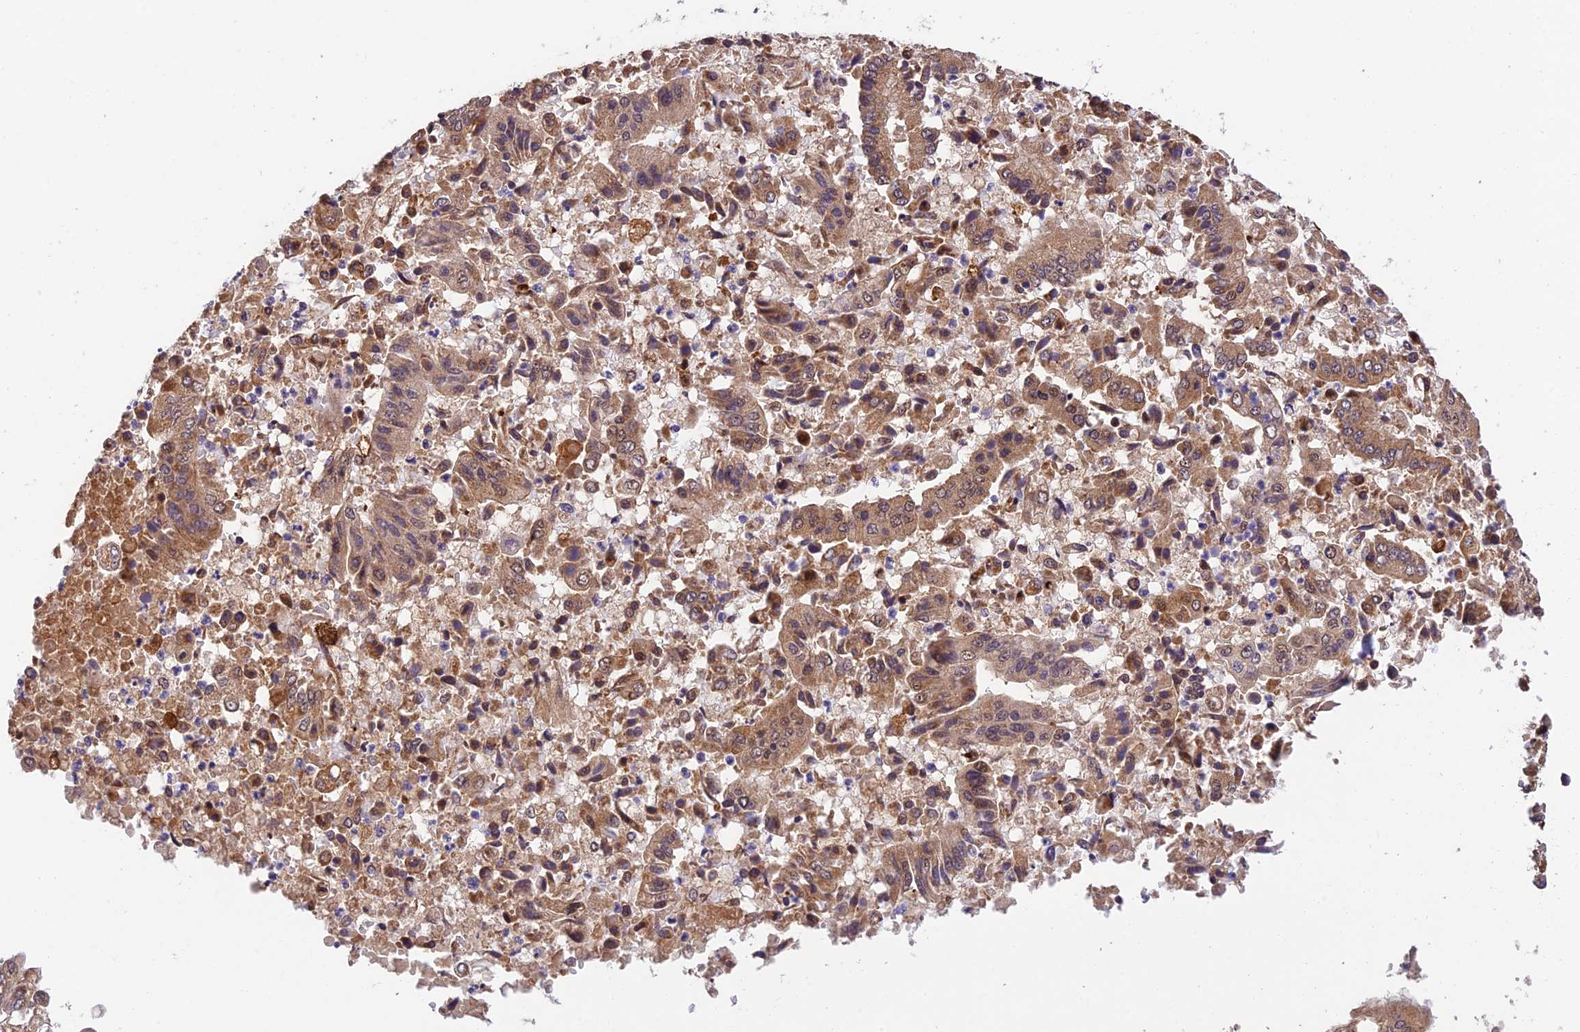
{"staining": {"intensity": "weak", "quantity": ">75%", "location": "cytoplasmic/membranous"}, "tissue": "pancreatic cancer", "cell_type": "Tumor cells", "image_type": "cancer", "snomed": [{"axis": "morphology", "description": "Adenocarcinoma, NOS"}, {"axis": "topography", "description": "Pancreas"}], "caption": "Pancreatic cancer stained with a brown dye exhibits weak cytoplasmic/membranous positive staining in approximately >75% of tumor cells.", "gene": "MNS1", "patient": {"sex": "female", "age": 77}}